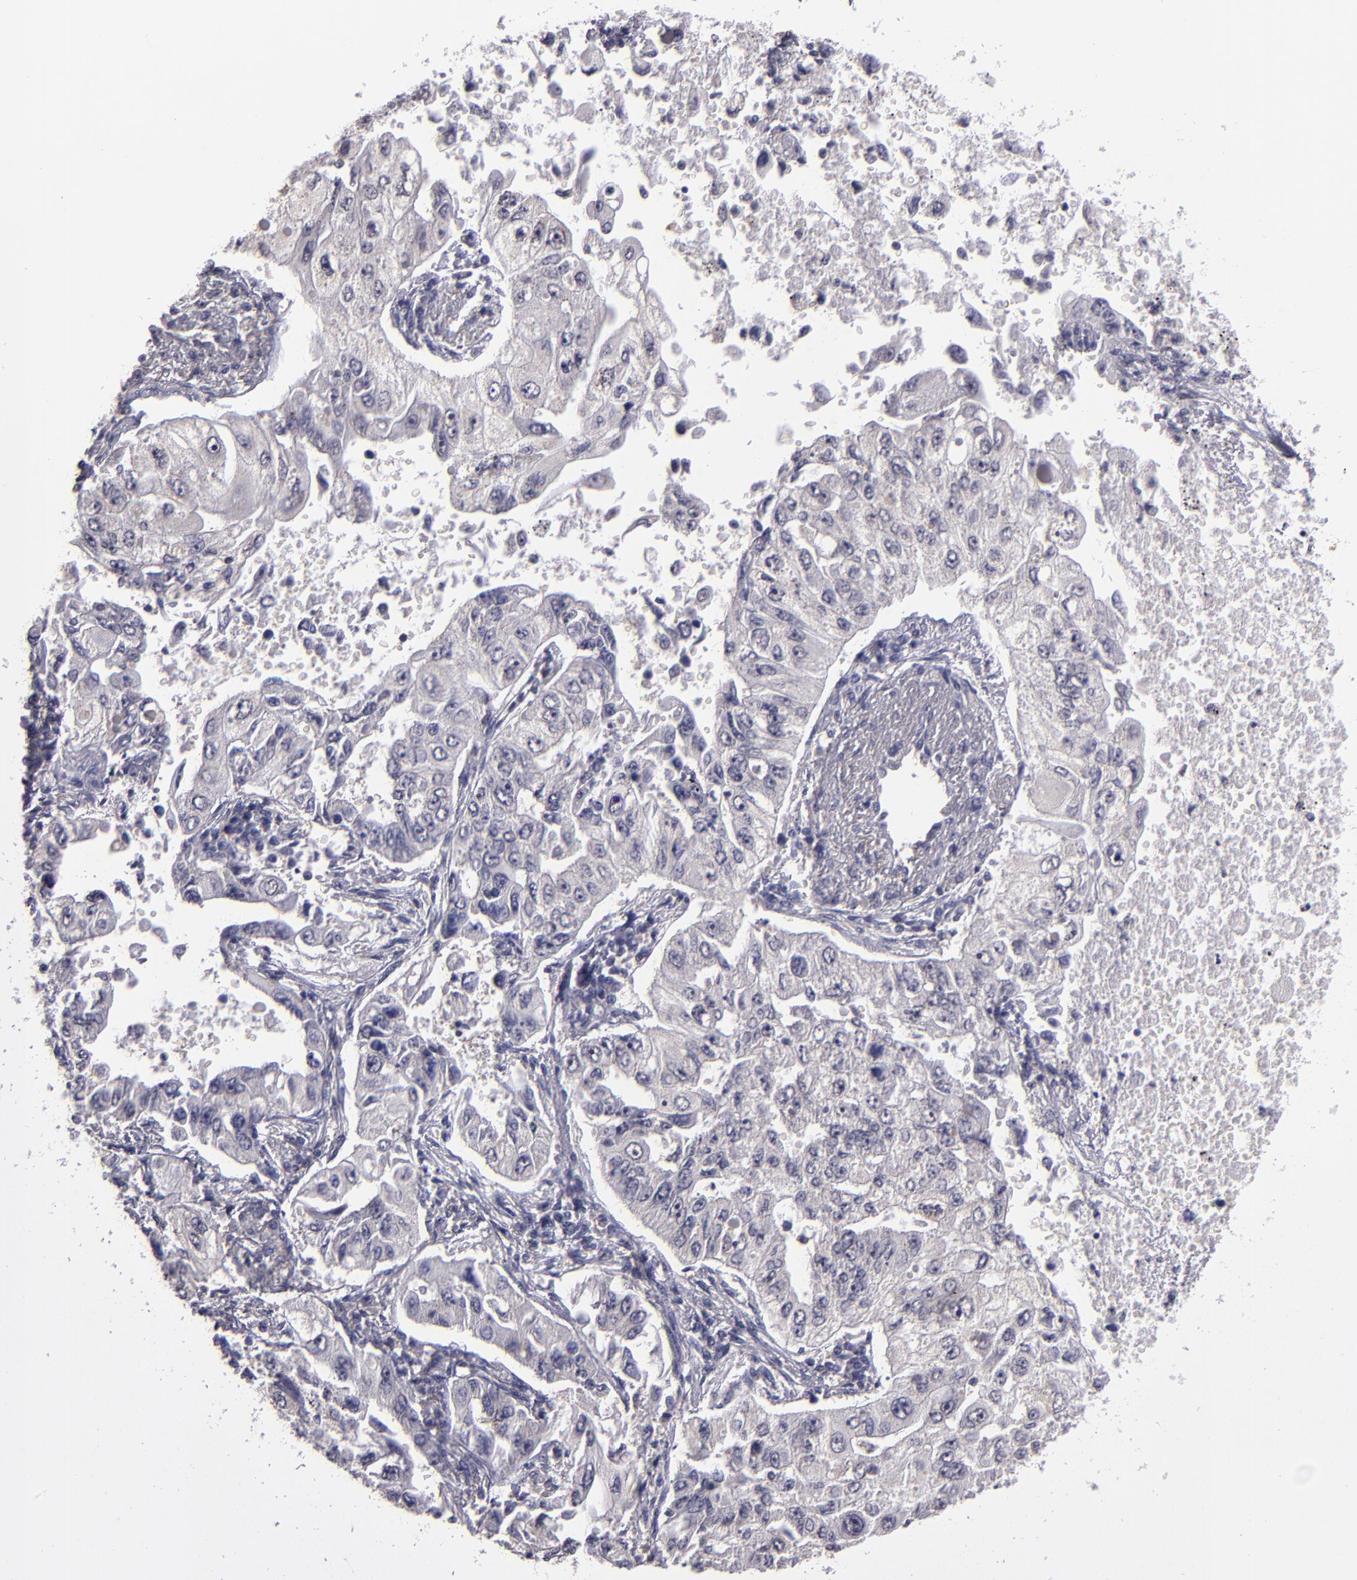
{"staining": {"intensity": "negative", "quantity": "none", "location": "none"}, "tissue": "lung cancer", "cell_type": "Tumor cells", "image_type": "cancer", "snomed": [{"axis": "morphology", "description": "Adenocarcinoma, NOS"}, {"axis": "topography", "description": "Lung"}], "caption": "High power microscopy histopathology image of an immunohistochemistry (IHC) image of adenocarcinoma (lung), revealing no significant staining in tumor cells.", "gene": "CEBPE", "patient": {"sex": "male", "age": 84}}